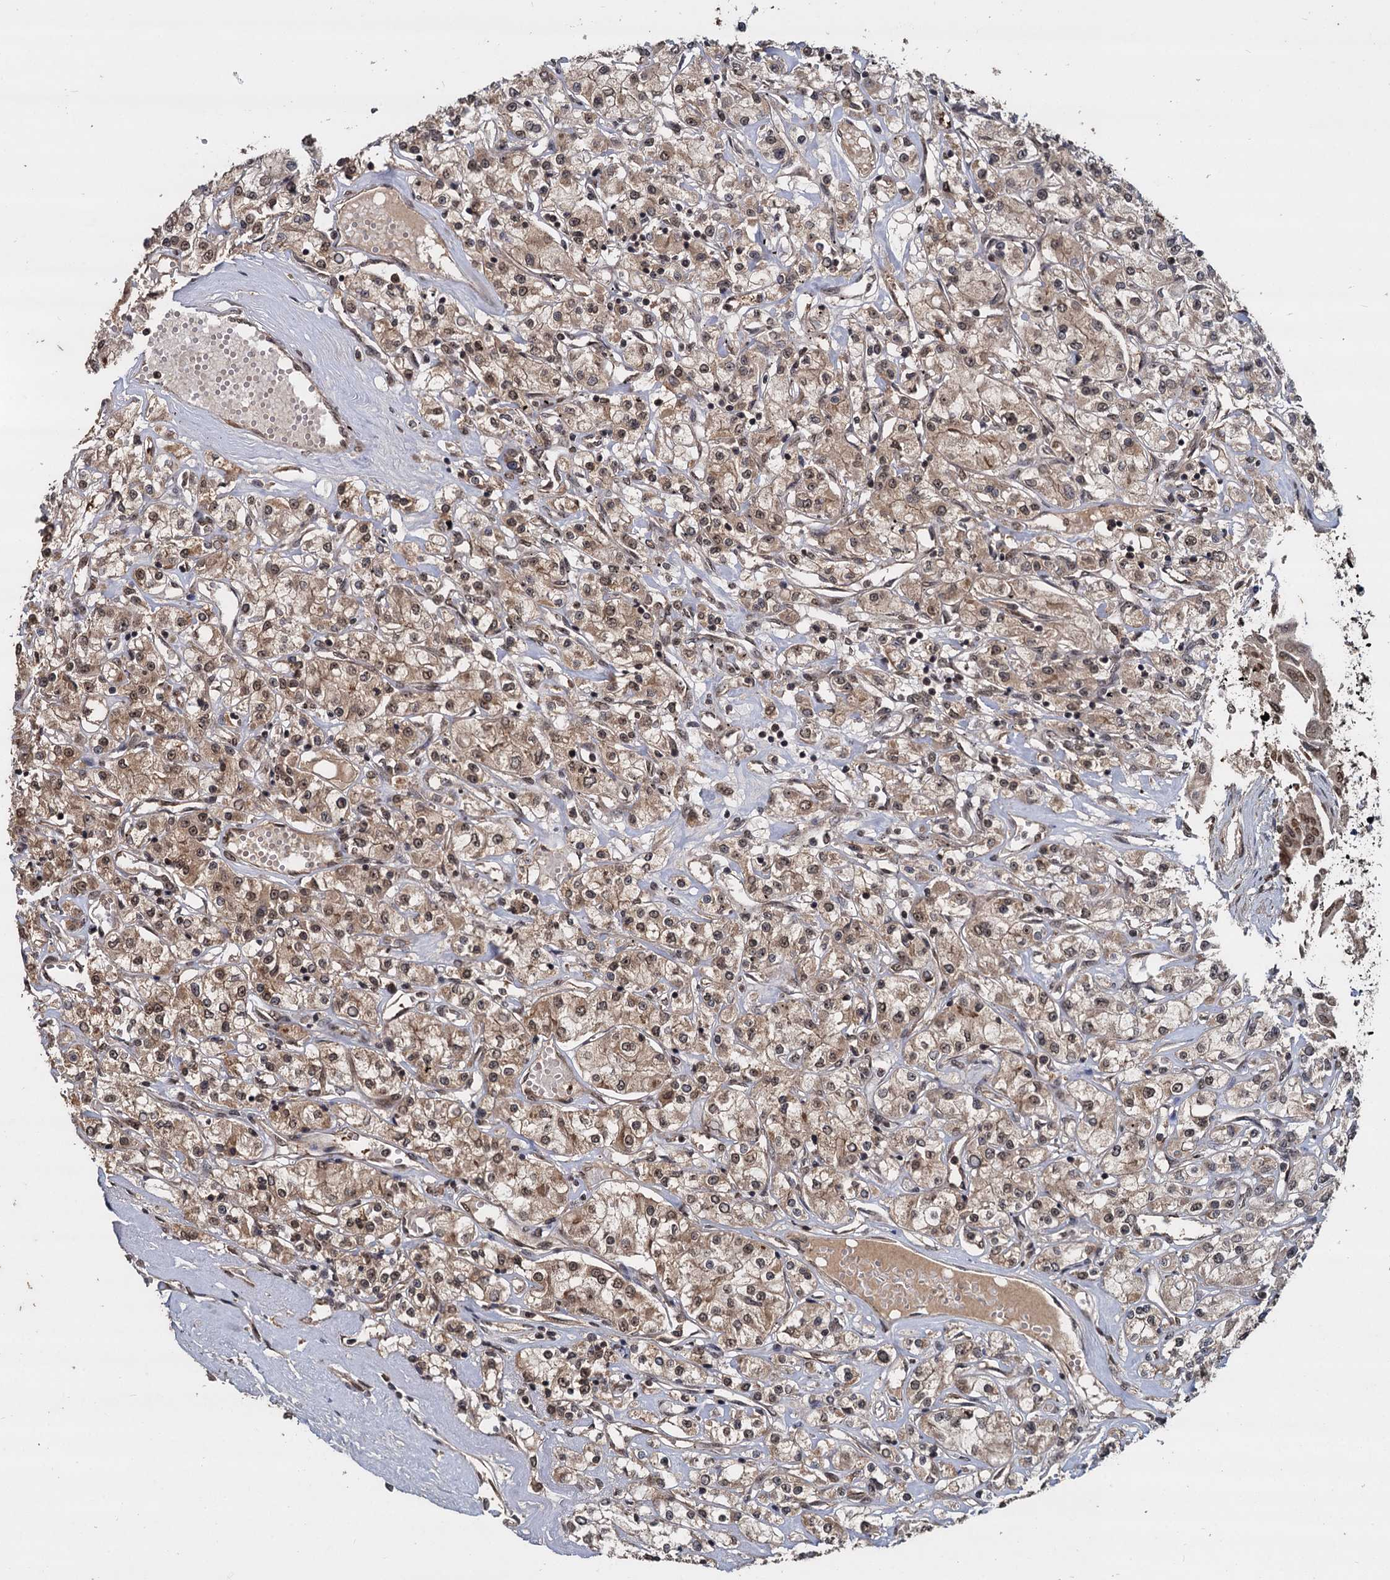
{"staining": {"intensity": "moderate", "quantity": ">75%", "location": "cytoplasmic/membranous,nuclear"}, "tissue": "renal cancer", "cell_type": "Tumor cells", "image_type": "cancer", "snomed": [{"axis": "morphology", "description": "Adenocarcinoma, NOS"}, {"axis": "topography", "description": "Kidney"}], "caption": "Renal adenocarcinoma stained for a protein shows moderate cytoplasmic/membranous and nuclear positivity in tumor cells.", "gene": "FAM216B", "patient": {"sex": "female", "age": 59}}